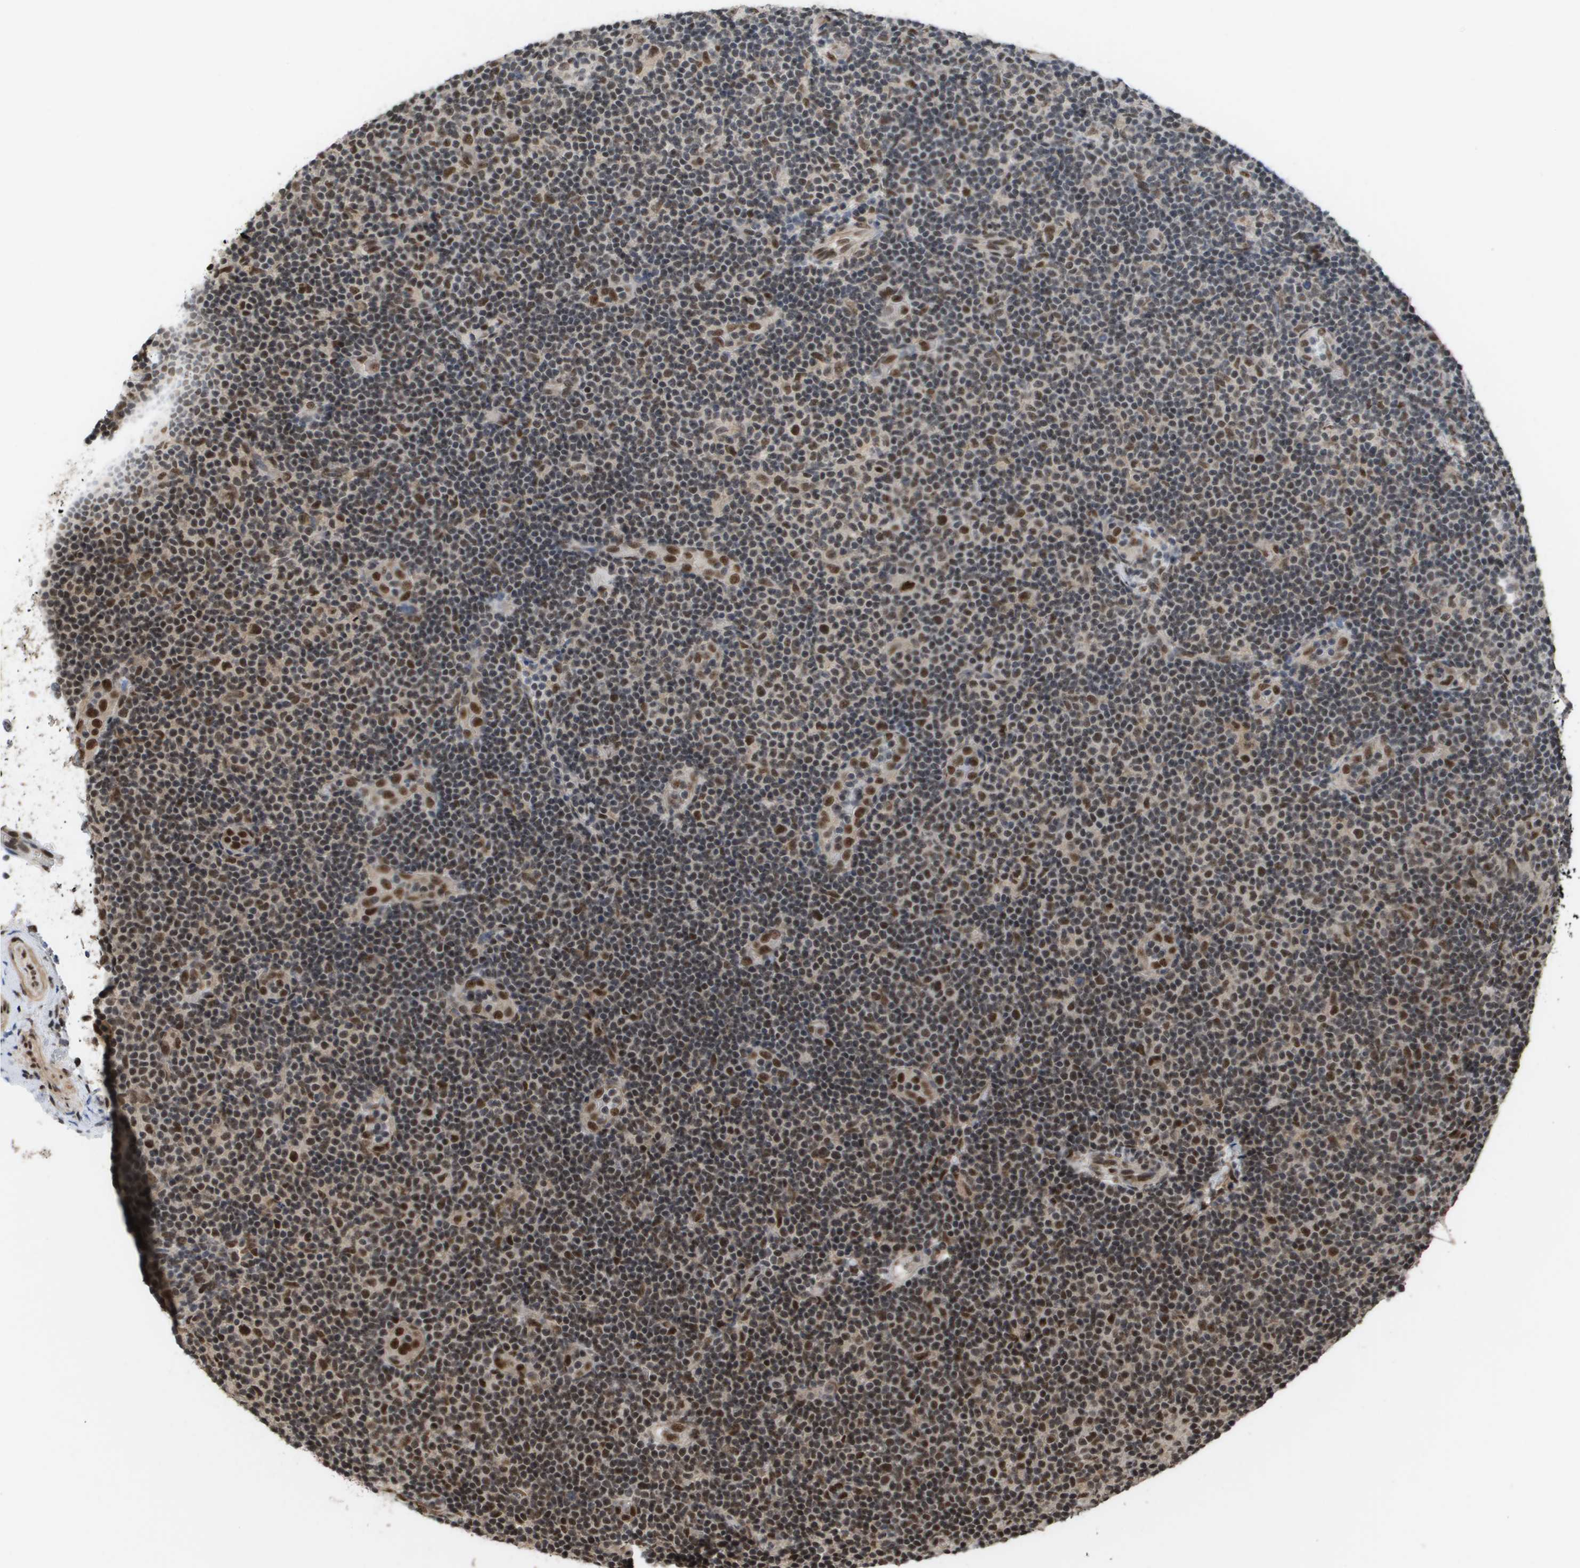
{"staining": {"intensity": "strong", "quantity": "25%-75%", "location": "nuclear"}, "tissue": "lymphoma", "cell_type": "Tumor cells", "image_type": "cancer", "snomed": [{"axis": "morphology", "description": "Malignant lymphoma, non-Hodgkin's type, Low grade"}, {"axis": "topography", "description": "Lymph node"}], "caption": "Strong nuclear staining for a protein is appreciated in about 25%-75% of tumor cells of low-grade malignant lymphoma, non-Hodgkin's type using IHC.", "gene": "CDT1", "patient": {"sex": "male", "age": 83}}